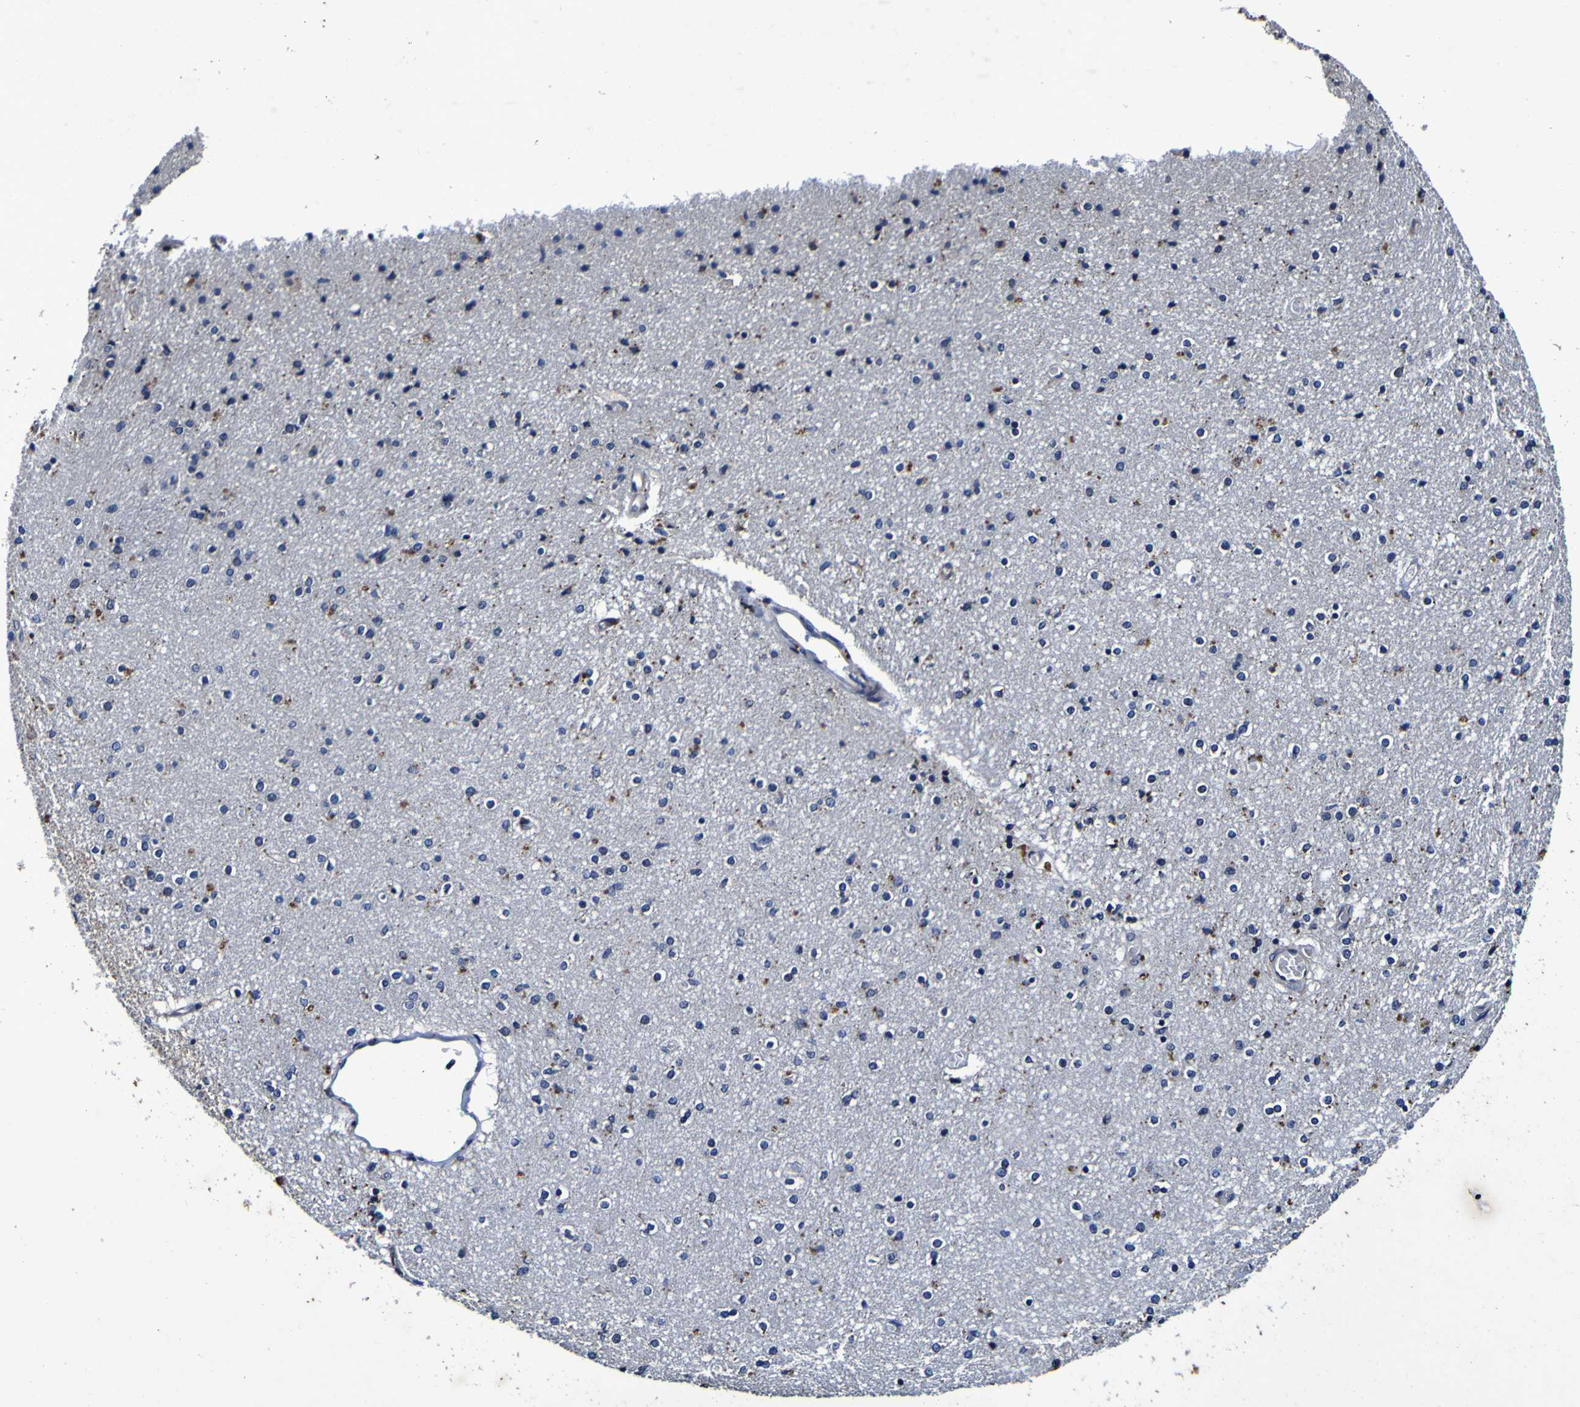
{"staining": {"intensity": "negative", "quantity": "none", "location": "none"}, "tissue": "caudate", "cell_type": "Glial cells", "image_type": "normal", "snomed": [{"axis": "morphology", "description": "Normal tissue, NOS"}, {"axis": "topography", "description": "Lateral ventricle wall"}], "caption": "This is an immunohistochemistry (IHC) micrograph of benign caudate. There is no positivity in glial cells.", "gene": "PANK4", "patient": {"sex": "female", "age": 54}}